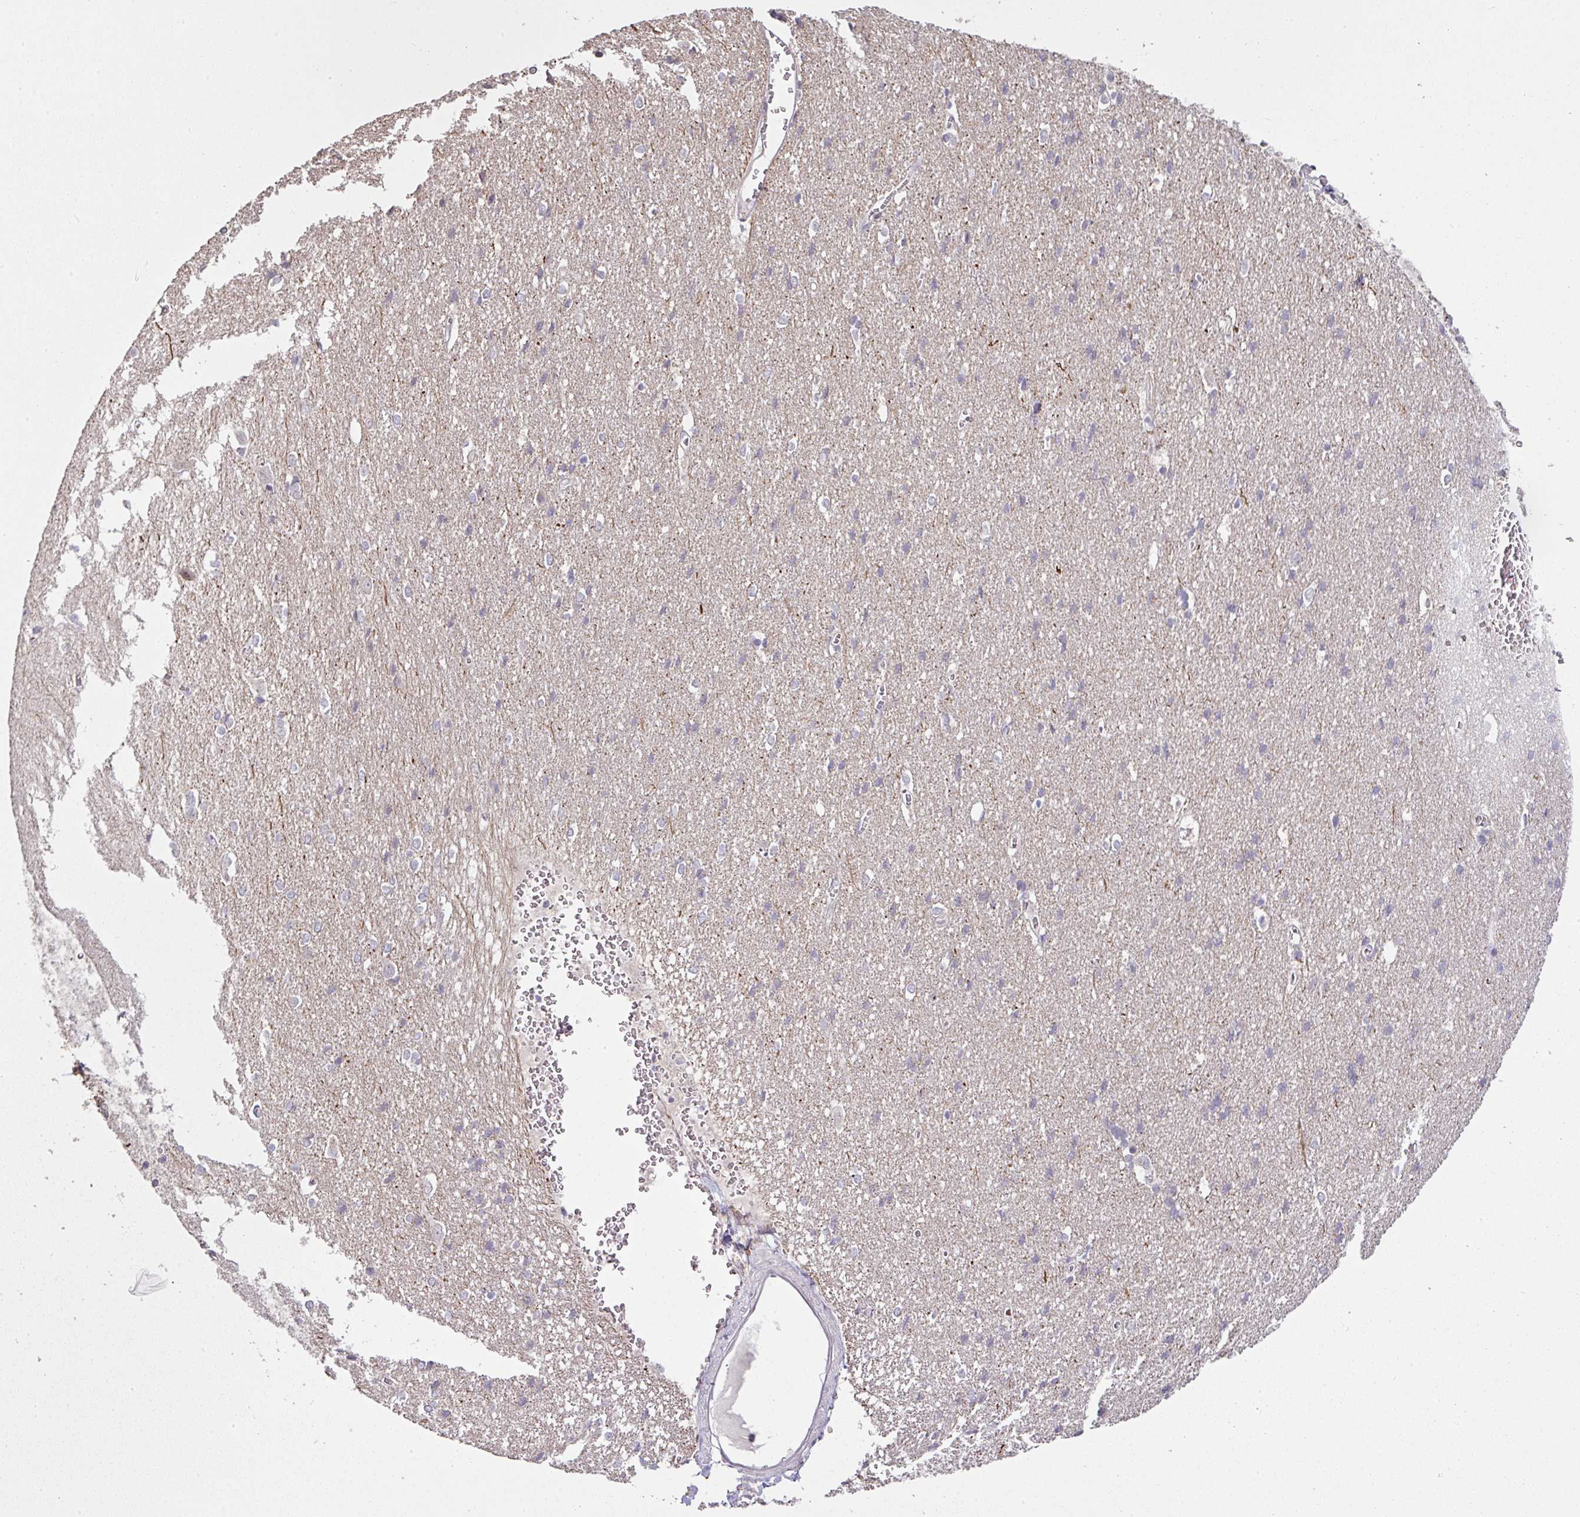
{"staining": {"intensity": "weak", "quantity": "25%-75%", "location": "cytoplasmic/membranous"}, "tissue": "cerebral cortex", "cell_type": "Endothelial cells", "image_type": "normal", "snomed": [{"axis": "morphology", "description": "Normal tissue, NOS"}, {"axis": "topography", "description": "Cerebral cortex"}], "caption": "IHC micrograph of unremarkable cerebral cortex: cerebral cortex stained using immunohistochemistry displays low levels of weak protein expression localized specifically in the cytoplasmic/membranous of endothelial cells, appearing as a cytoplasmic/membranous brown color.", "gene": "CXCR5", "patient": {"sex": "male", "age": 37}}